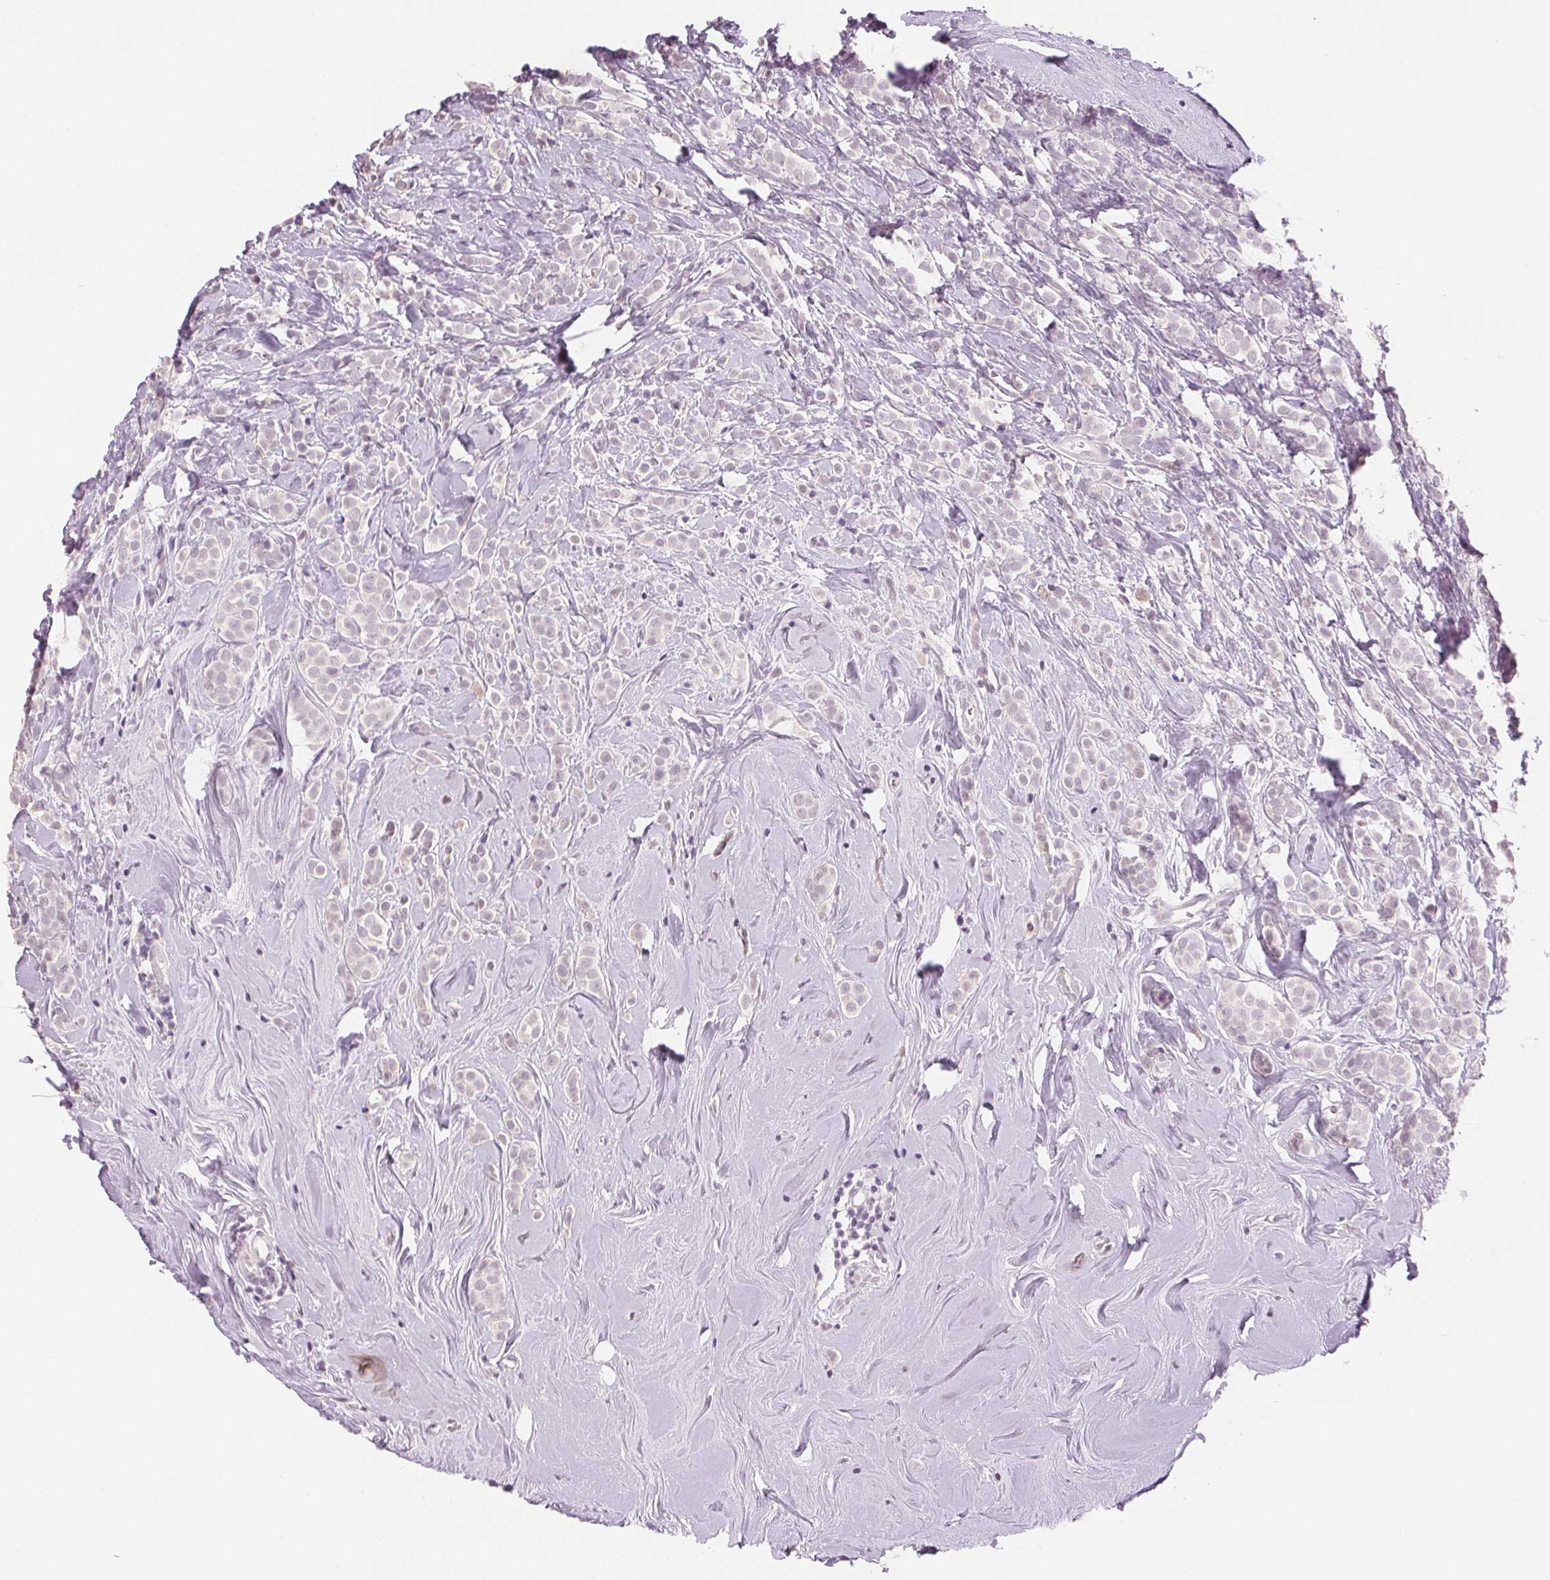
{"staining": {"intensity": "negative", "quantity": "none", "location": "none"}, "tissue": "breast cancer", "cell_type": "Tumor cells", "image_type": "cancer", "snomed": [{"axis": "morphology", "description": "Lobular carcinoma"}, {"axis": "topography", "description": "Breast"}], "caption": "Immunohistochemistry (IHC) micrograph of human breast cancer (lobular carcinoma) stained for a protein (brown), which exhibits no staining in tumor cells.", "gene": "SCGN", "patient": {"sex": "female", "age": 49}}